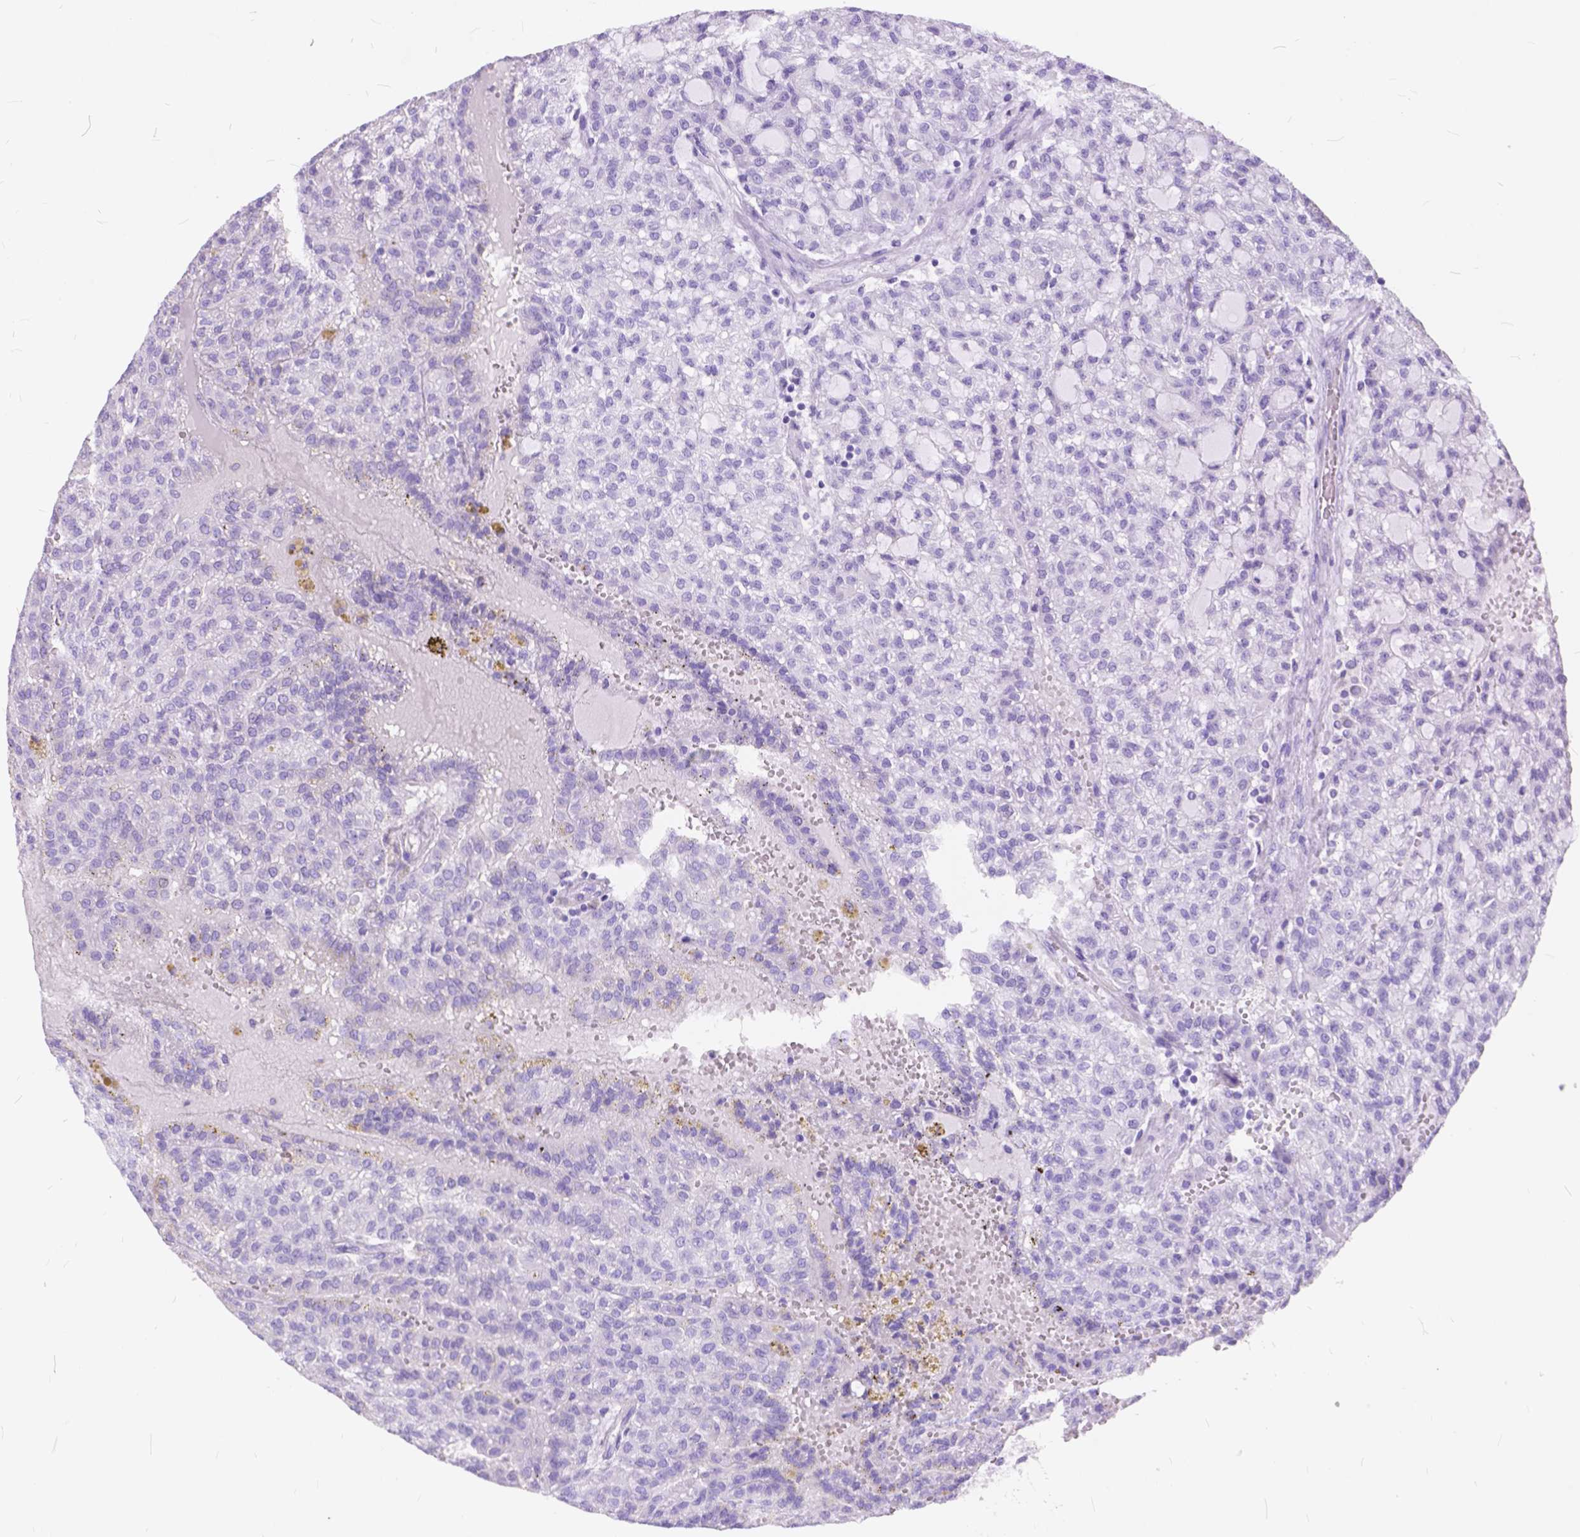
{"staining": {"intensity": "negative", "quantity": "none", "location": "none"}, "tissue": "renal cancer", "cell_type": "Tumor cells", "image_type": "cancer", "snomed": [{"axis": "morphology", "description": "Adenocarcinoma, NOS"}, {"axis": "topography", "description": "Kidney"}], "caption": "High power microscopy image of an immunohistochemistry (IHC) image of renal adenocarcinoma, revealing no significant staining in tumor cells.", "gene": "FOXL2", "patient": {"sex": "male", "age": 63}}